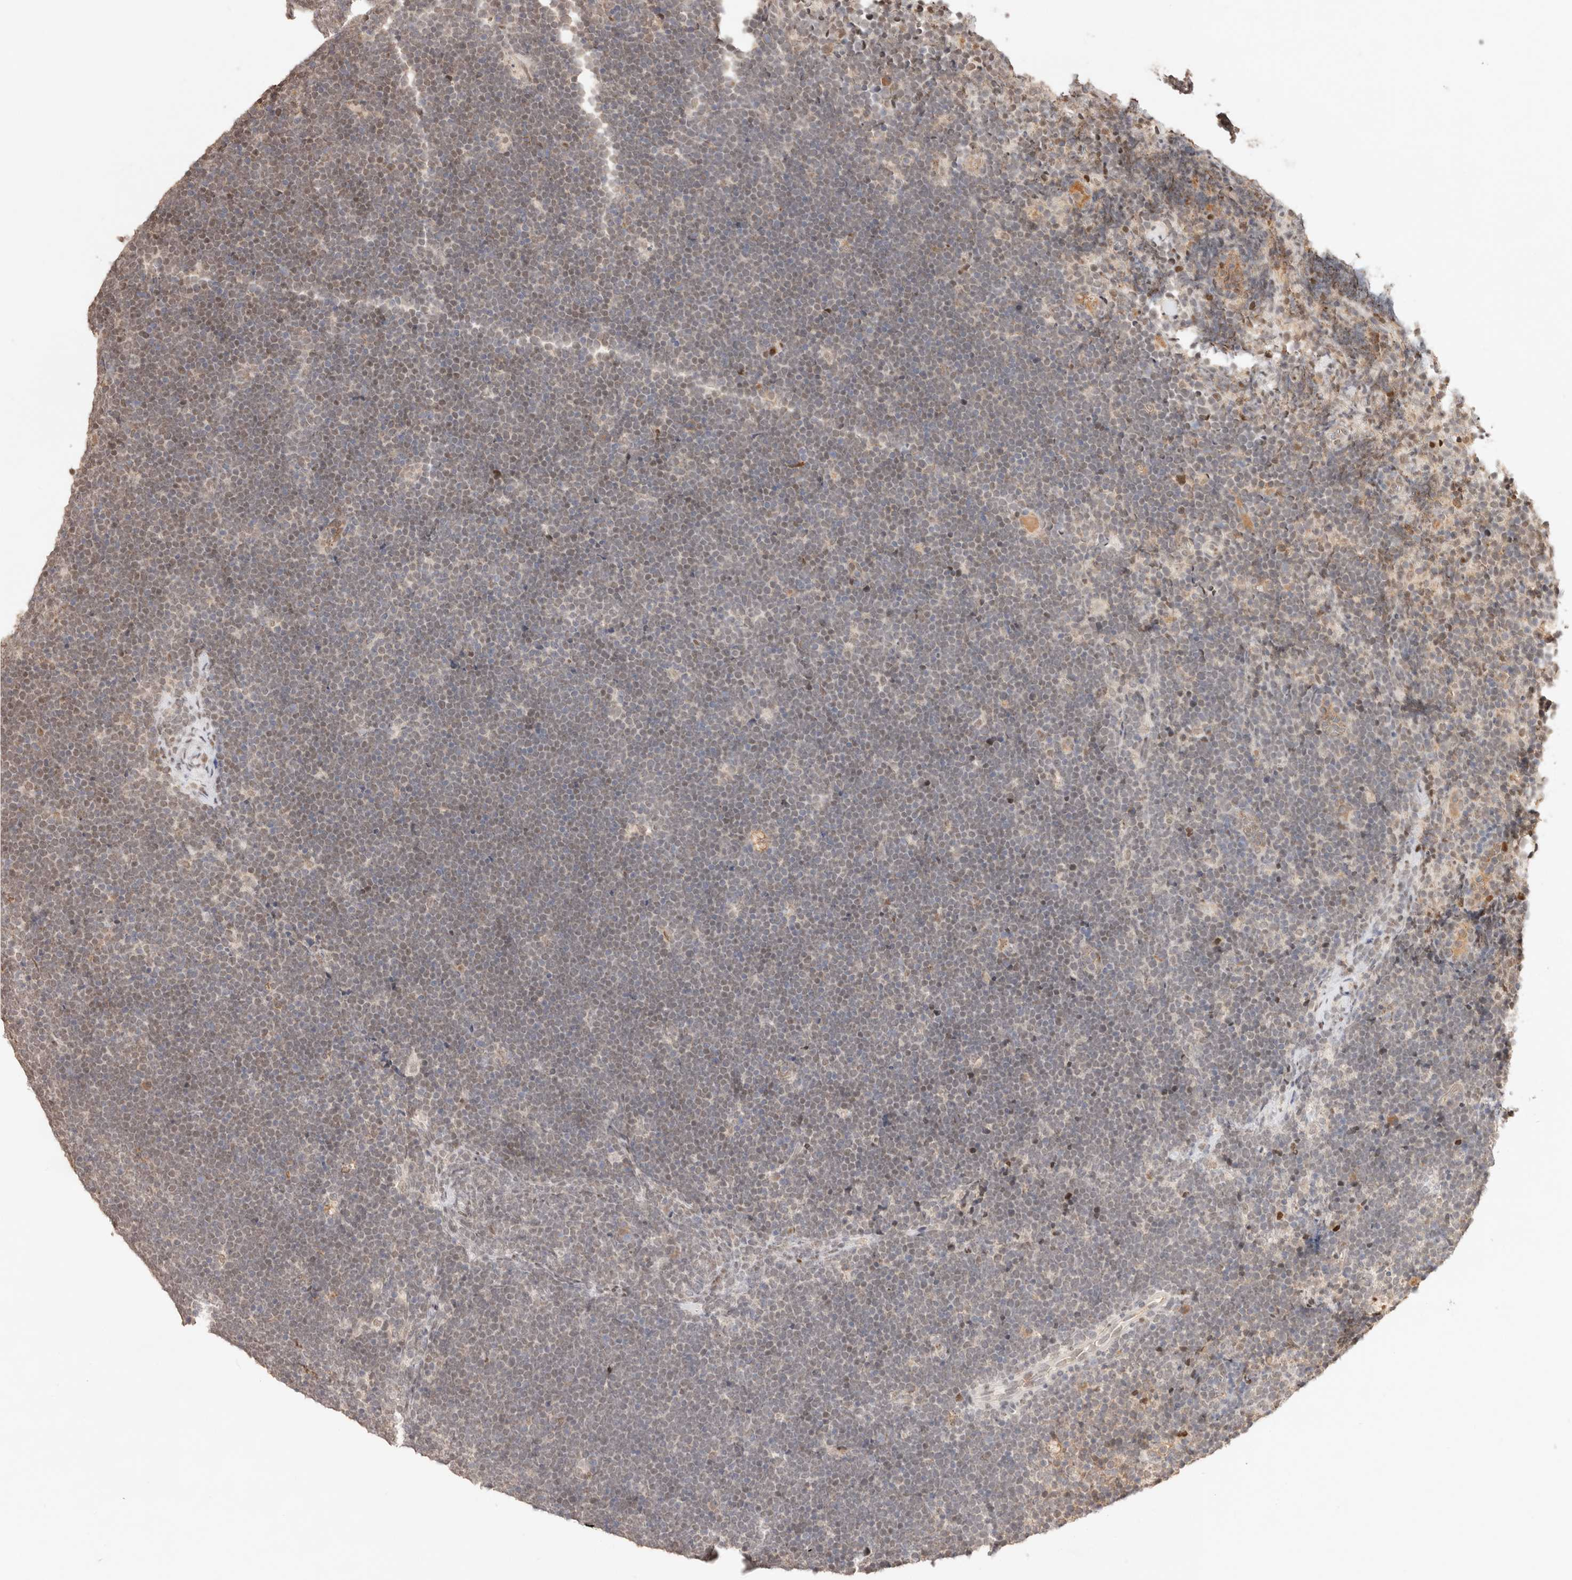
{"staining": {"intensity": "negative", "quantity": "none", "location": "none"}, "tissue": "lymphoma", "cell_type": "Tumor cells", "image_type": "cancer", "snomed": [{"axis": "morphology", "description": "Malignant lymphoma, non-Hodgkin's type, High grade"}, {"axis": "topography", "description": "Lymph node"}], "caption": "Tumor cells show no significant protein positivity in lymphoma.", "gene": "NPAS2", "patient": {"sex": "male", "age": 13}}